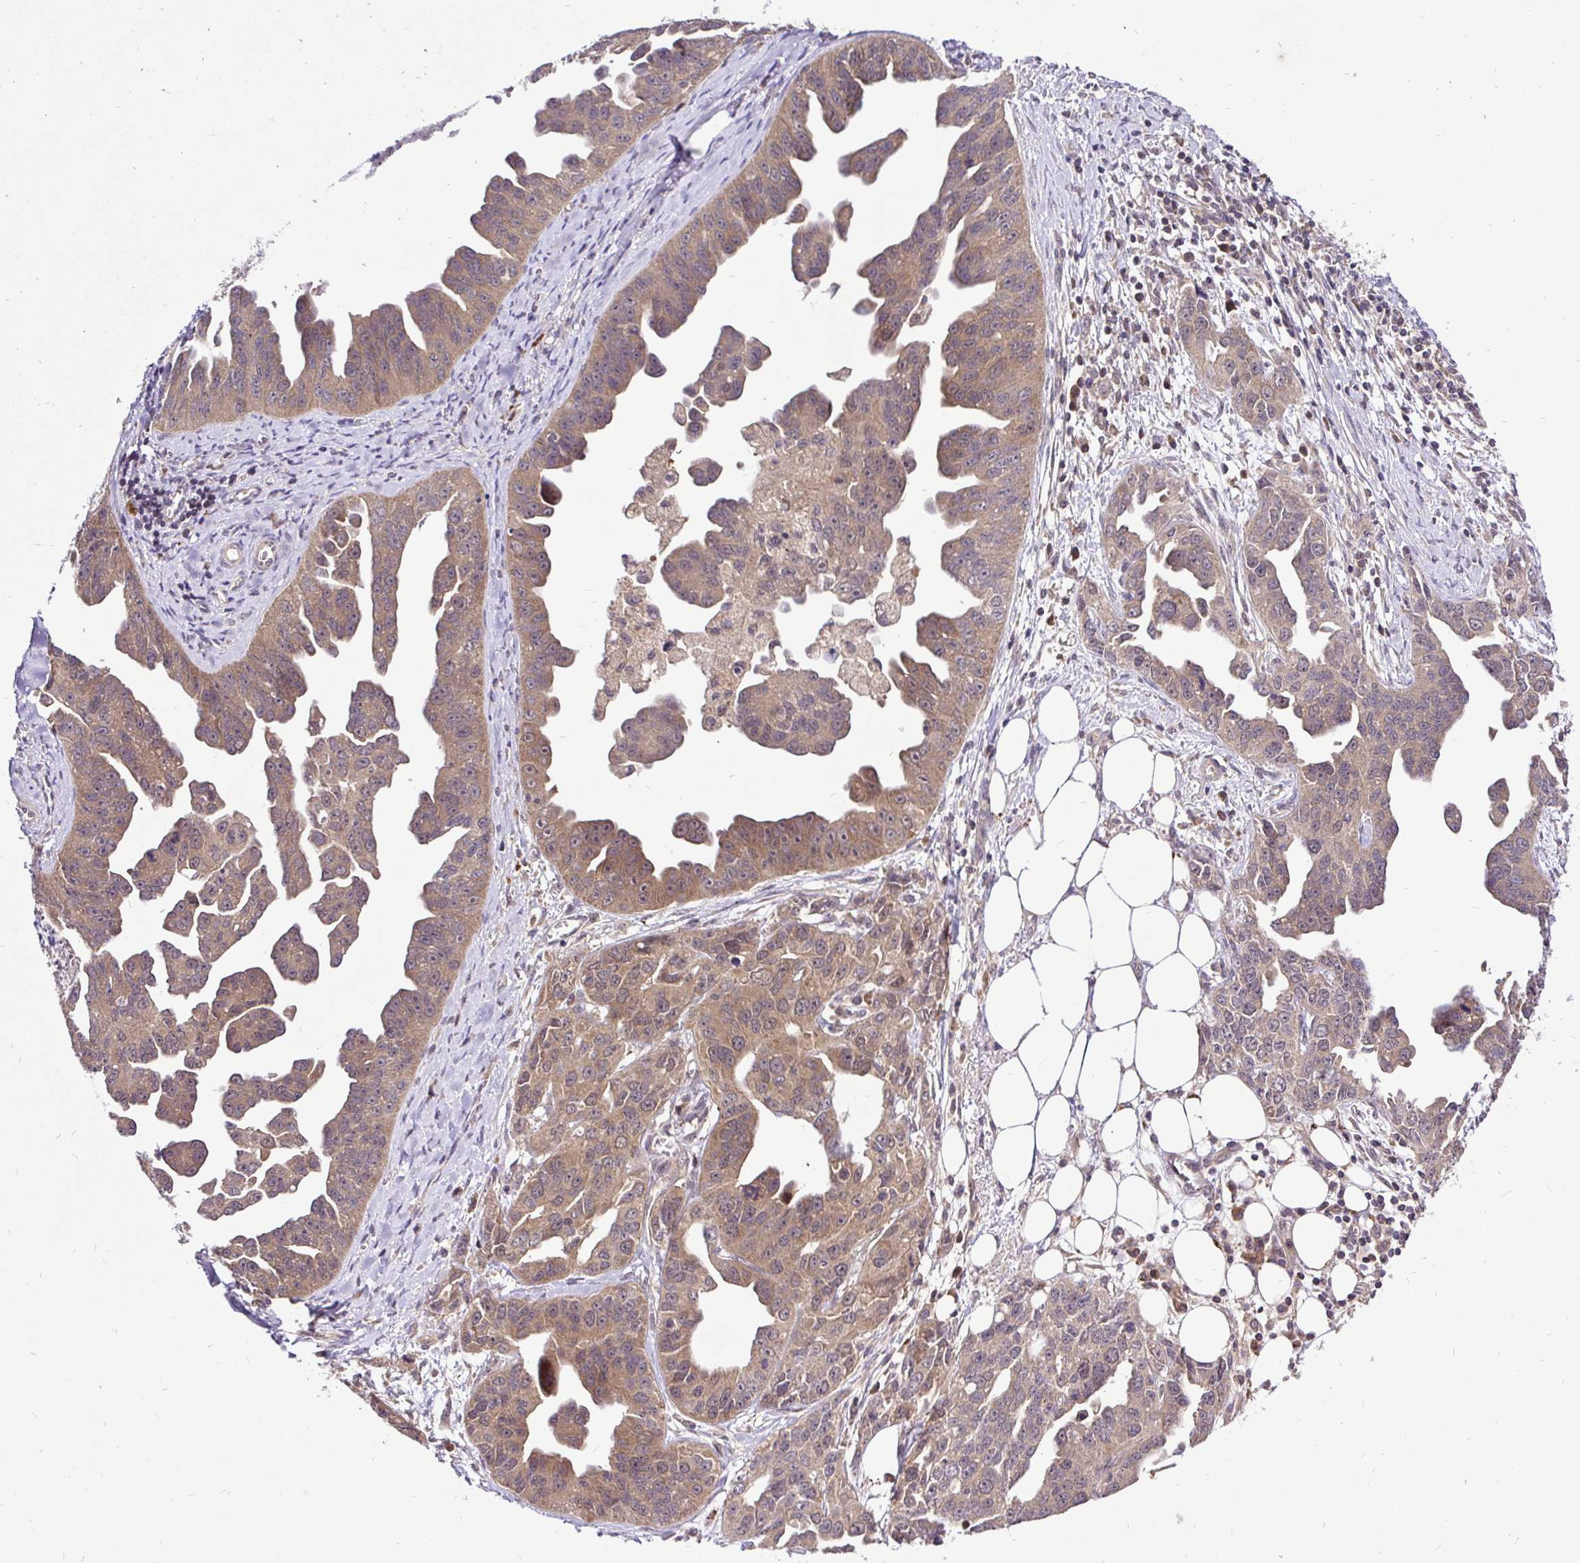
{"staining": {"intensity": "moderate", "quantity": ">75%", "location": "cytoplasmic/membranous"}, "tissue": "ovarian cancer", "cell_type": "Tumor cells", "image_type": "cancer", "snomed": [{"axis": "morphology", "description": "Cystadenocarcinoma, serous, NOS"}, {"axis": "topography", "description": "Ovary"}], "caption": "Tumor cells exhibit moderate cytoplasmic/membranous expression in approximately >75% of cells in ovarian cancer. (DAB IHC, brown staining for protein, blue staining for nuclei).", "gene": "UBE2M", "patient": {"sex": "female", "age": 75}}